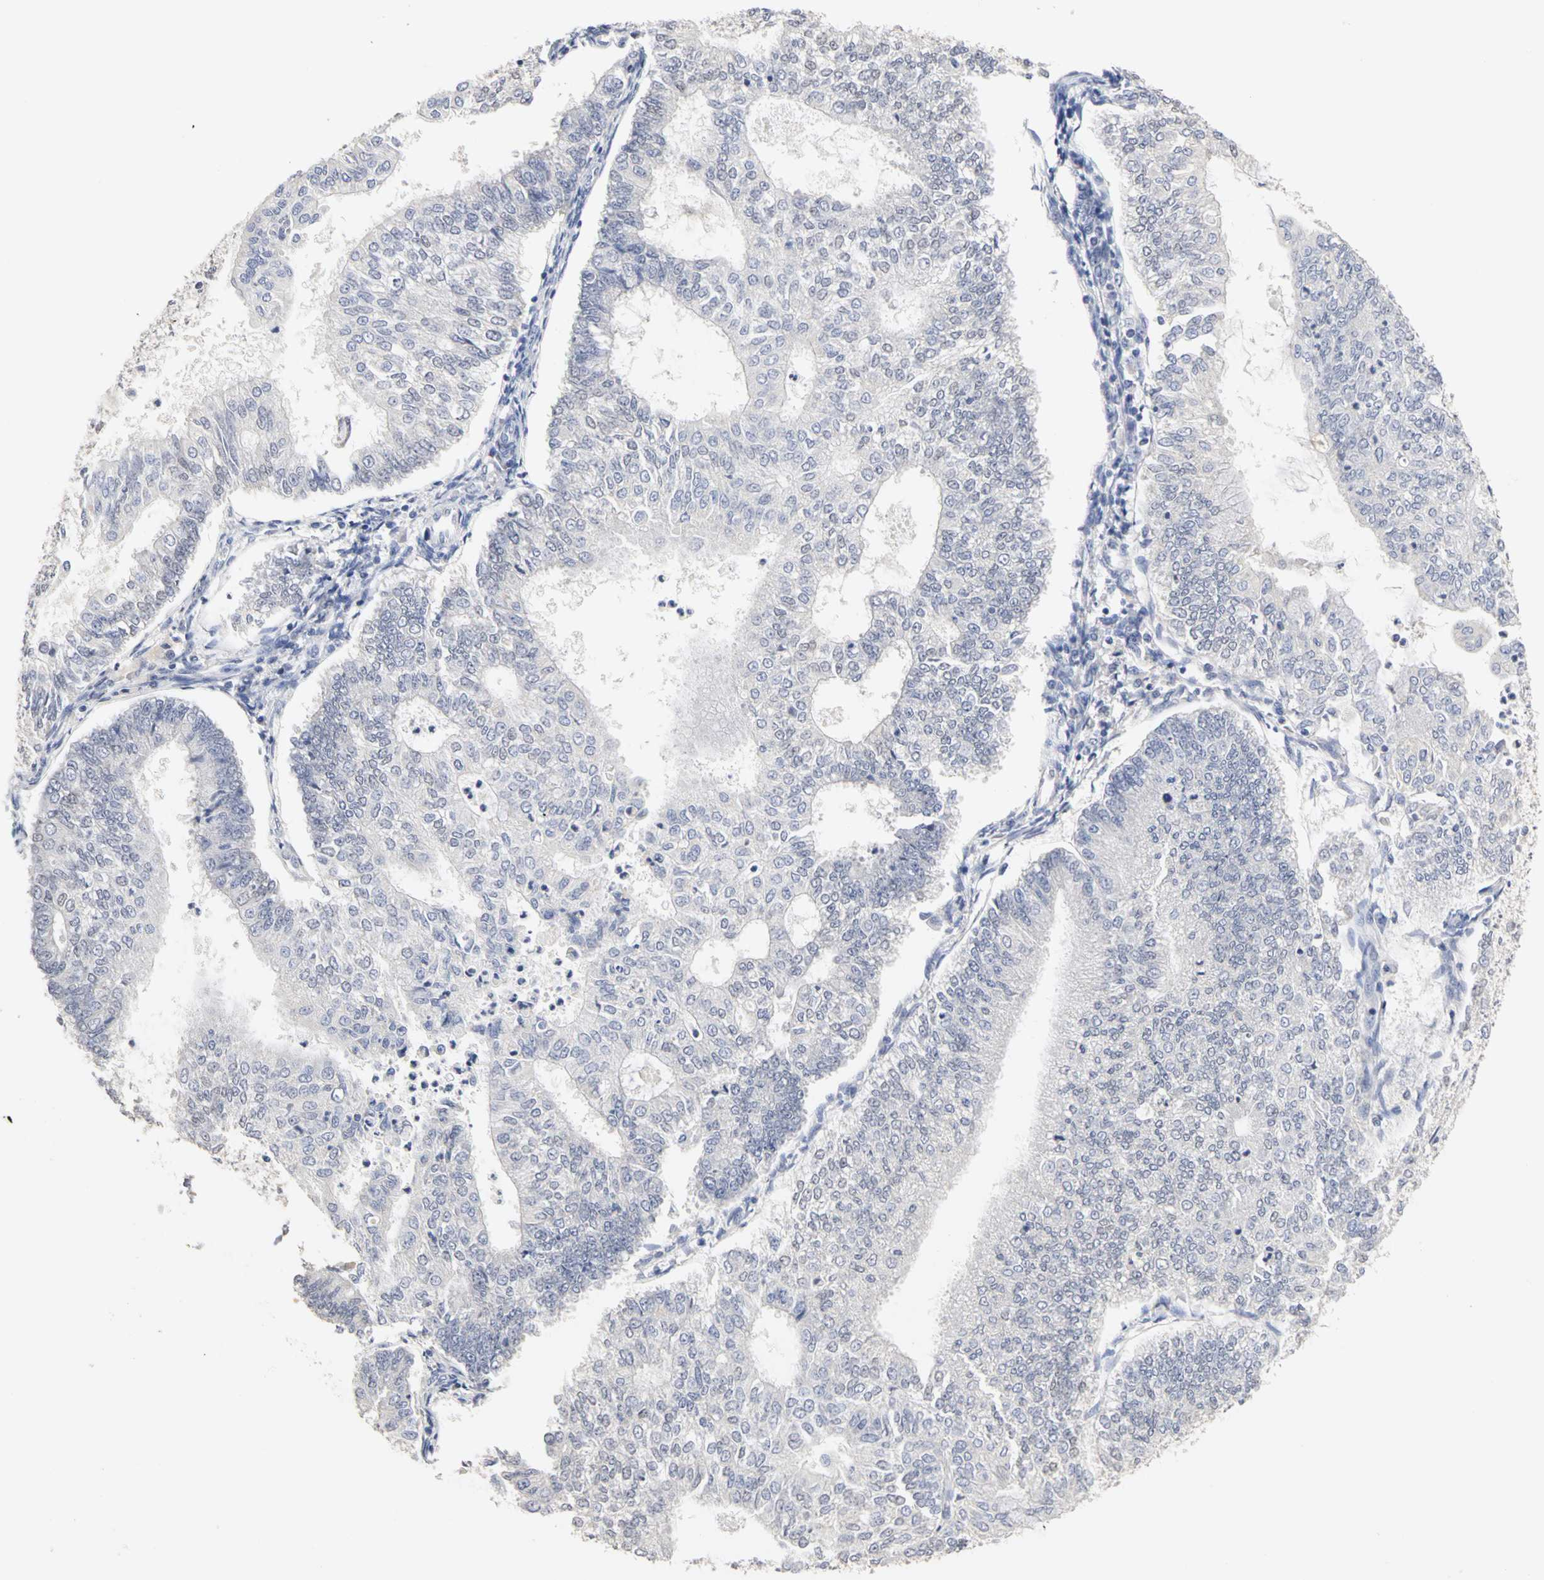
{"staining": {"intensity": "negative", "quantity": "none", "location": "none"}, "tissue": "endometrial cancer", "cell_type": "Tumor cells", "image_type": "cancer", "snomed": [{"axis": "morphology", "description": "Adenocarcinoma, NOS"}, {"axis": "topography", "description": "Endometrium"}], "caption": "DAB immunohistochemical staining of human endometrial cancer displays no significant staining in tumor cells. (Brightfield microscopy of DAB (3,3'-diaminobenzidine) immunohistochemistry at high magnification).", "gene": "PGR", "patient": {"sex": "female", "age": 59}}